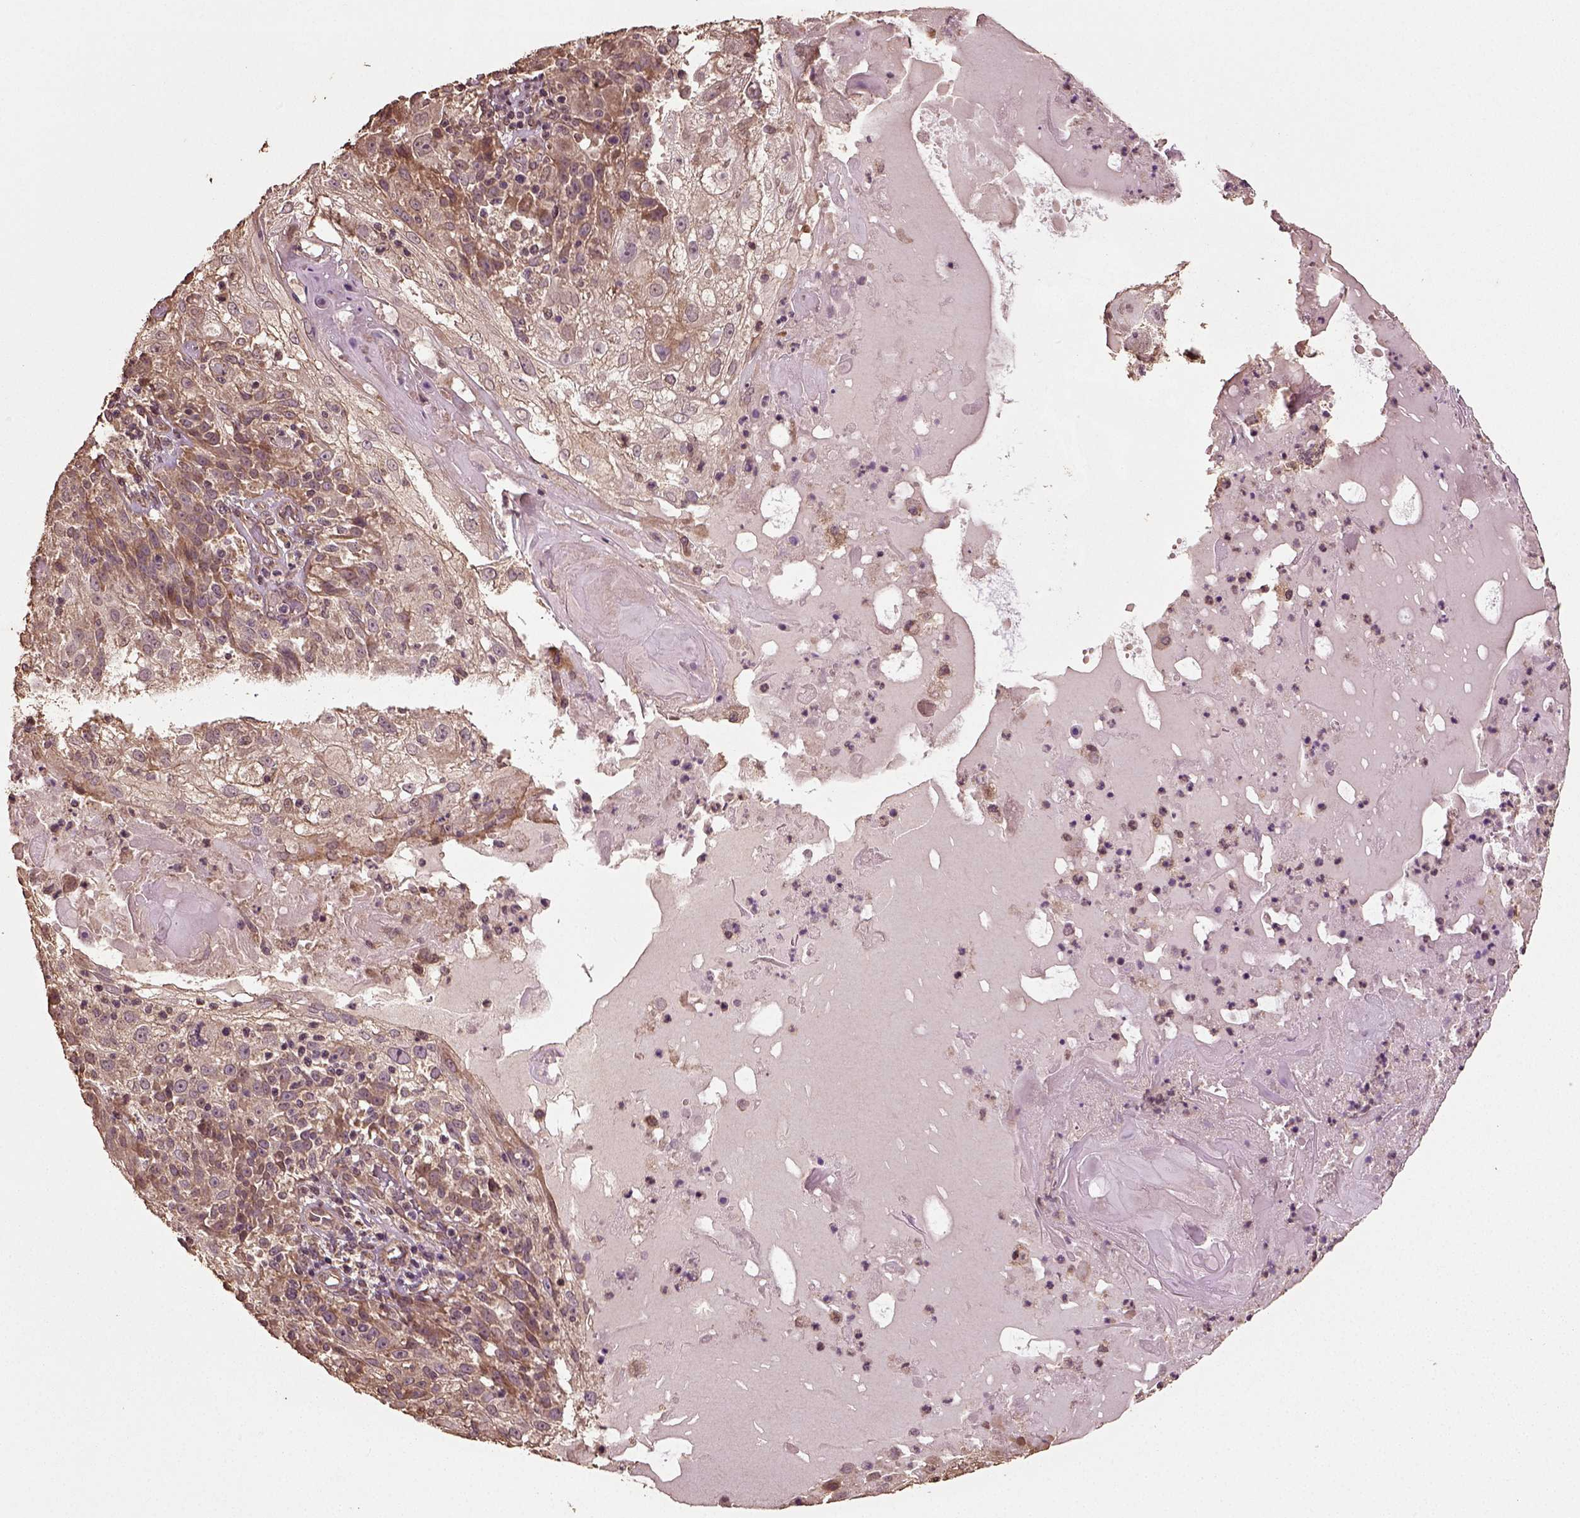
{"staining": {"intensity": "moderate", "quantity": "25%-75%", "location": "cytoplasmic/membranous"}, "tissue": "skin cancer", "cell_type": "Tumor cells", "image_type": "cancer", "snomed": [{"axis": "morphology", "description": "Normal tissue, NOS"}, {"axis": "morphology", "description": "Squamous cell carcinoma, NOS"}, {"axis": "topography", "description": "Skin"}], "caption": "Immunohistochemistry staining of skin cancer (squamous cell carcinoma), which reveals medium levels of moderate cytoplasmic/membranous staining in about 25%-75% of tumor cells indicating moderate cytoplasmic/membranous protein expression. The staining was performed using DAB (3,3'-diaminobenzidine) (brown) for protein detection and nuclei were counterstained in hematoxylin (blue).", "gene": "ERV3-1", "patient": {"sex": "female", "age": 83}}